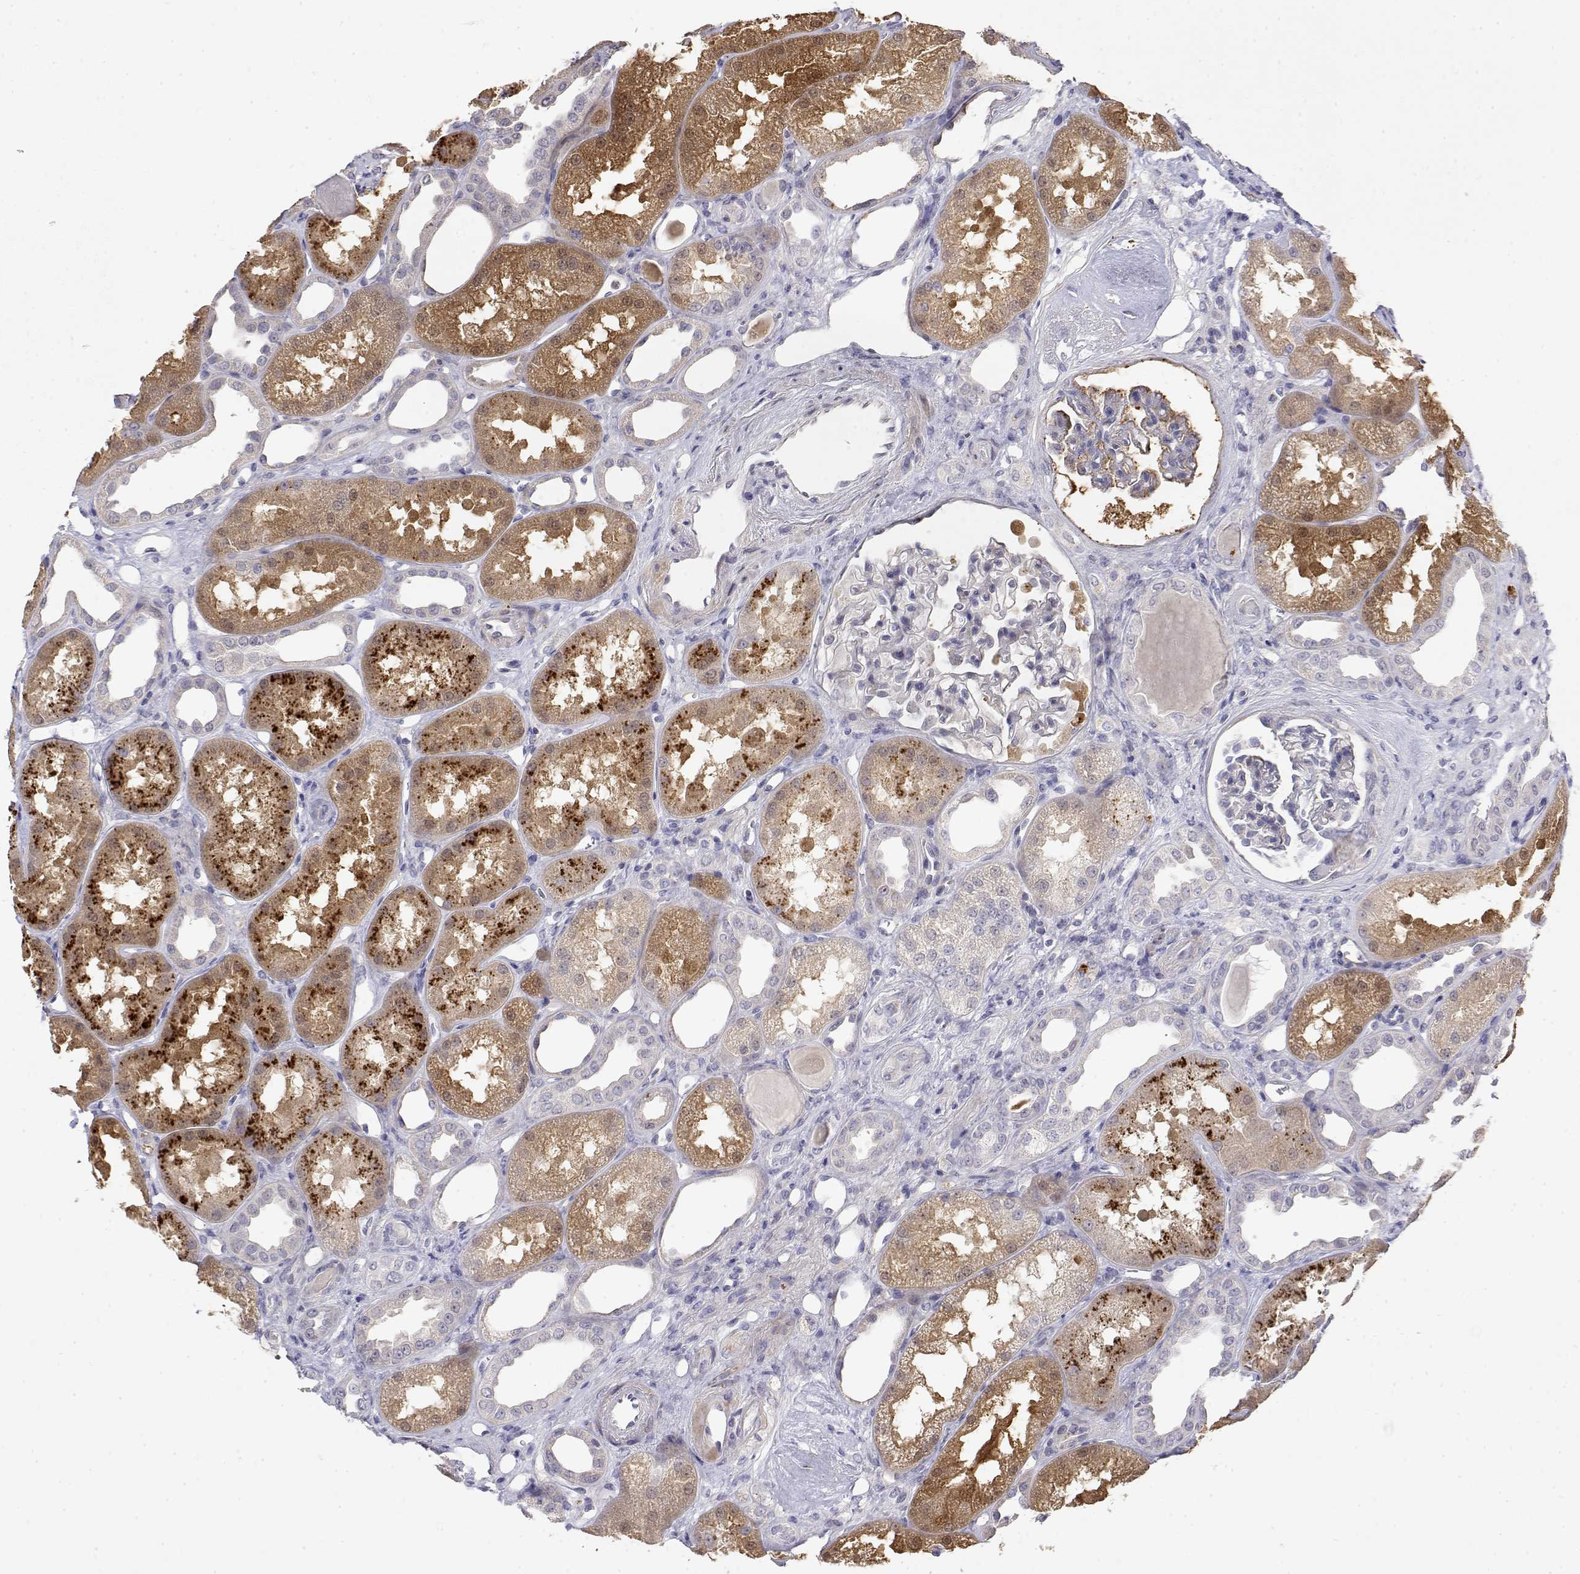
{"staining": {"intensity": "moderate", "quantity": "<25%", "location": "cytoplasmic/membranous"}, "tissue": "kidney", "cell_type": "Cells in glomeruli", "image_type": "normal", "snomed": [{"axis": "morphology", "description": "Normal tissue, NOS"}, {"axis": "topography", "description": "Kidney"}], "caption": "Protein staining of unremarkable kidney reveals moderate cytoplasmic/membranous positivity in approximately <25% of cells in glomeruli. (Brightfield microscopy of DAB IHC at high magnification).", "gene": "GGACT", "patient": {"sex": "male", "age": 61}}